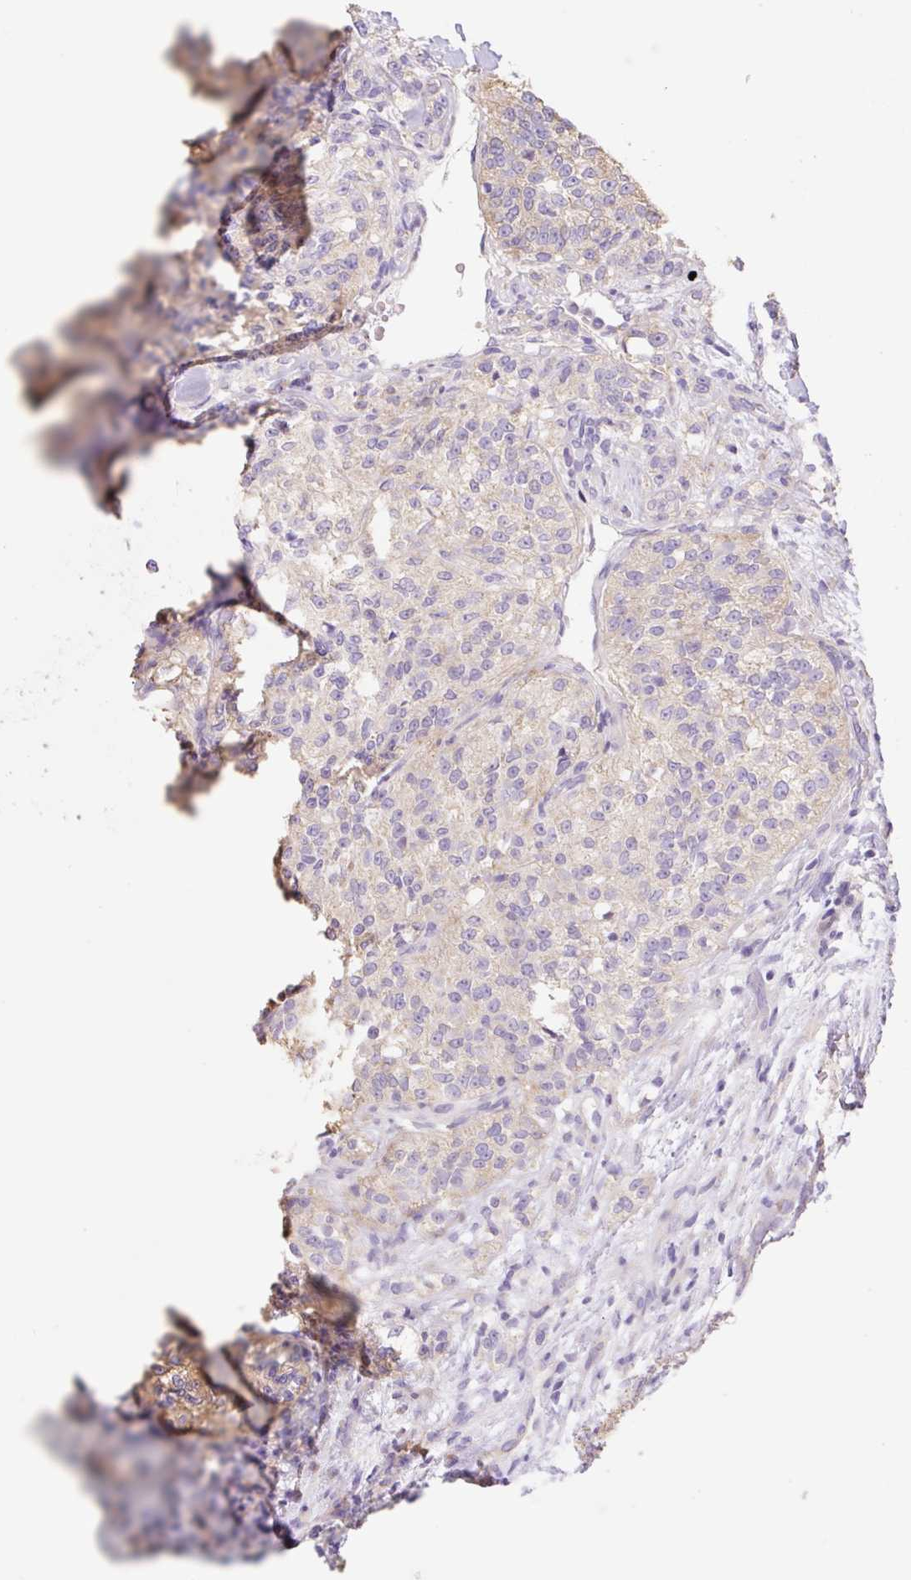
{"staining": {"intensity": "negative", "quantity": "none", "location": "none"}, "tissue": "renal cancer", "cell_type": "Tumor cells", "image_type": "cancer", "snomed": [{"axis": "morphology", "description": "Adenocarcinoma, NOS"}, {"axis": "topography", "description": "Kidney"}], "caption": "Renal adenocarcinoma was stained to show a protein in brown. There is no significant staining in tumor cells. Nuclei are stained in blue.", "gene": "COPZ2", "patient": {"sex": "female", "age": 63}}